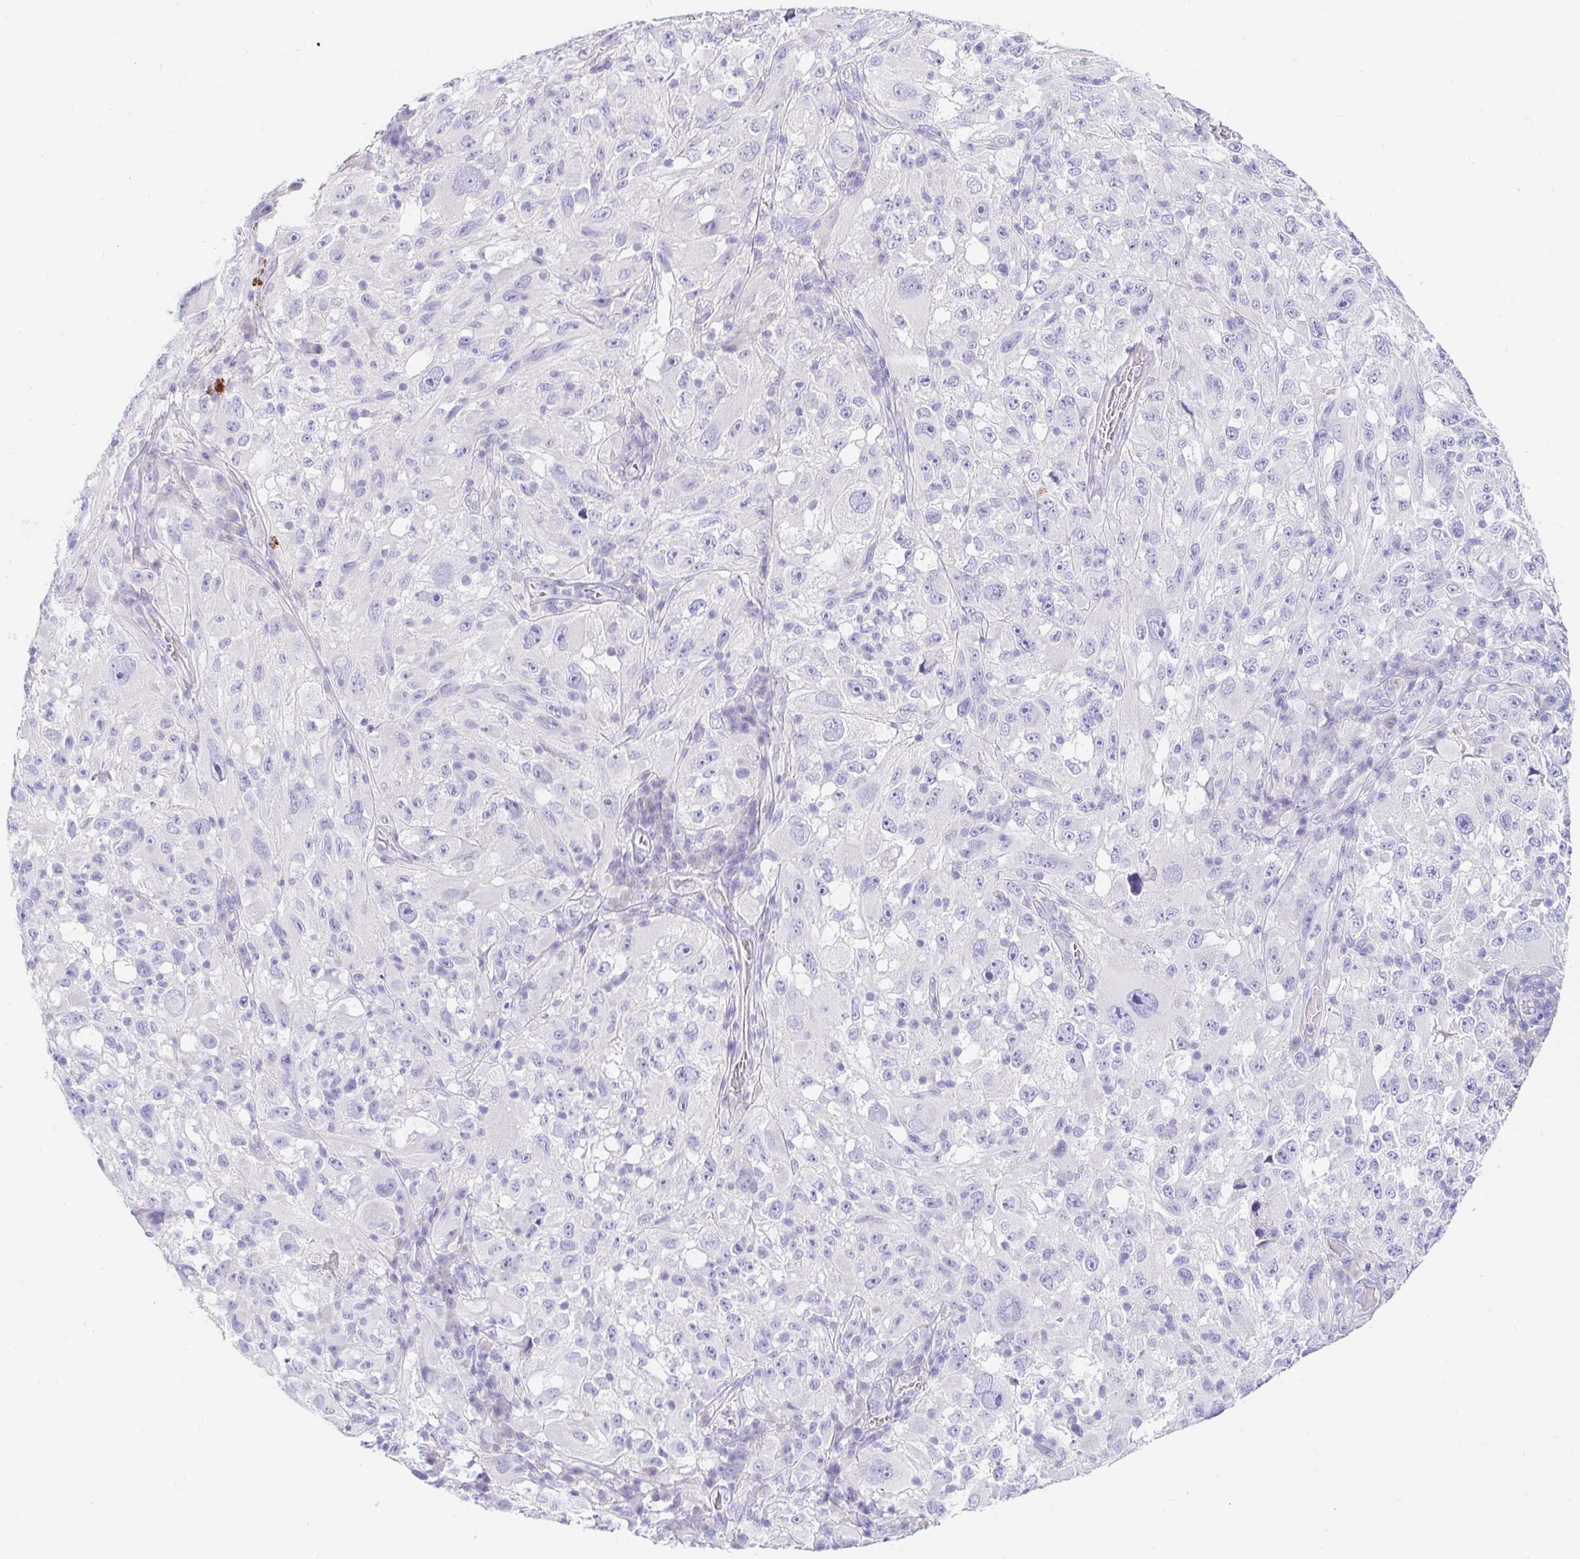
{"staining": {"intensity": "negative", "quantity": "none", "location": "none"}, "tissue": "melanoma", "cell_type": "Tumor cells", "image_type": "cancer", "snomed": [{"axis": "morphology", "description": "Malignant melanoma, NOS"}, {"axis": "topography", "description": "Skin"}], "caption": "A photomicrograph of melanoma stained for a protein displays no brown staining in tumor cells.", "gene": "NR2E1", "patient": {"sex": "female", "age": 71}}